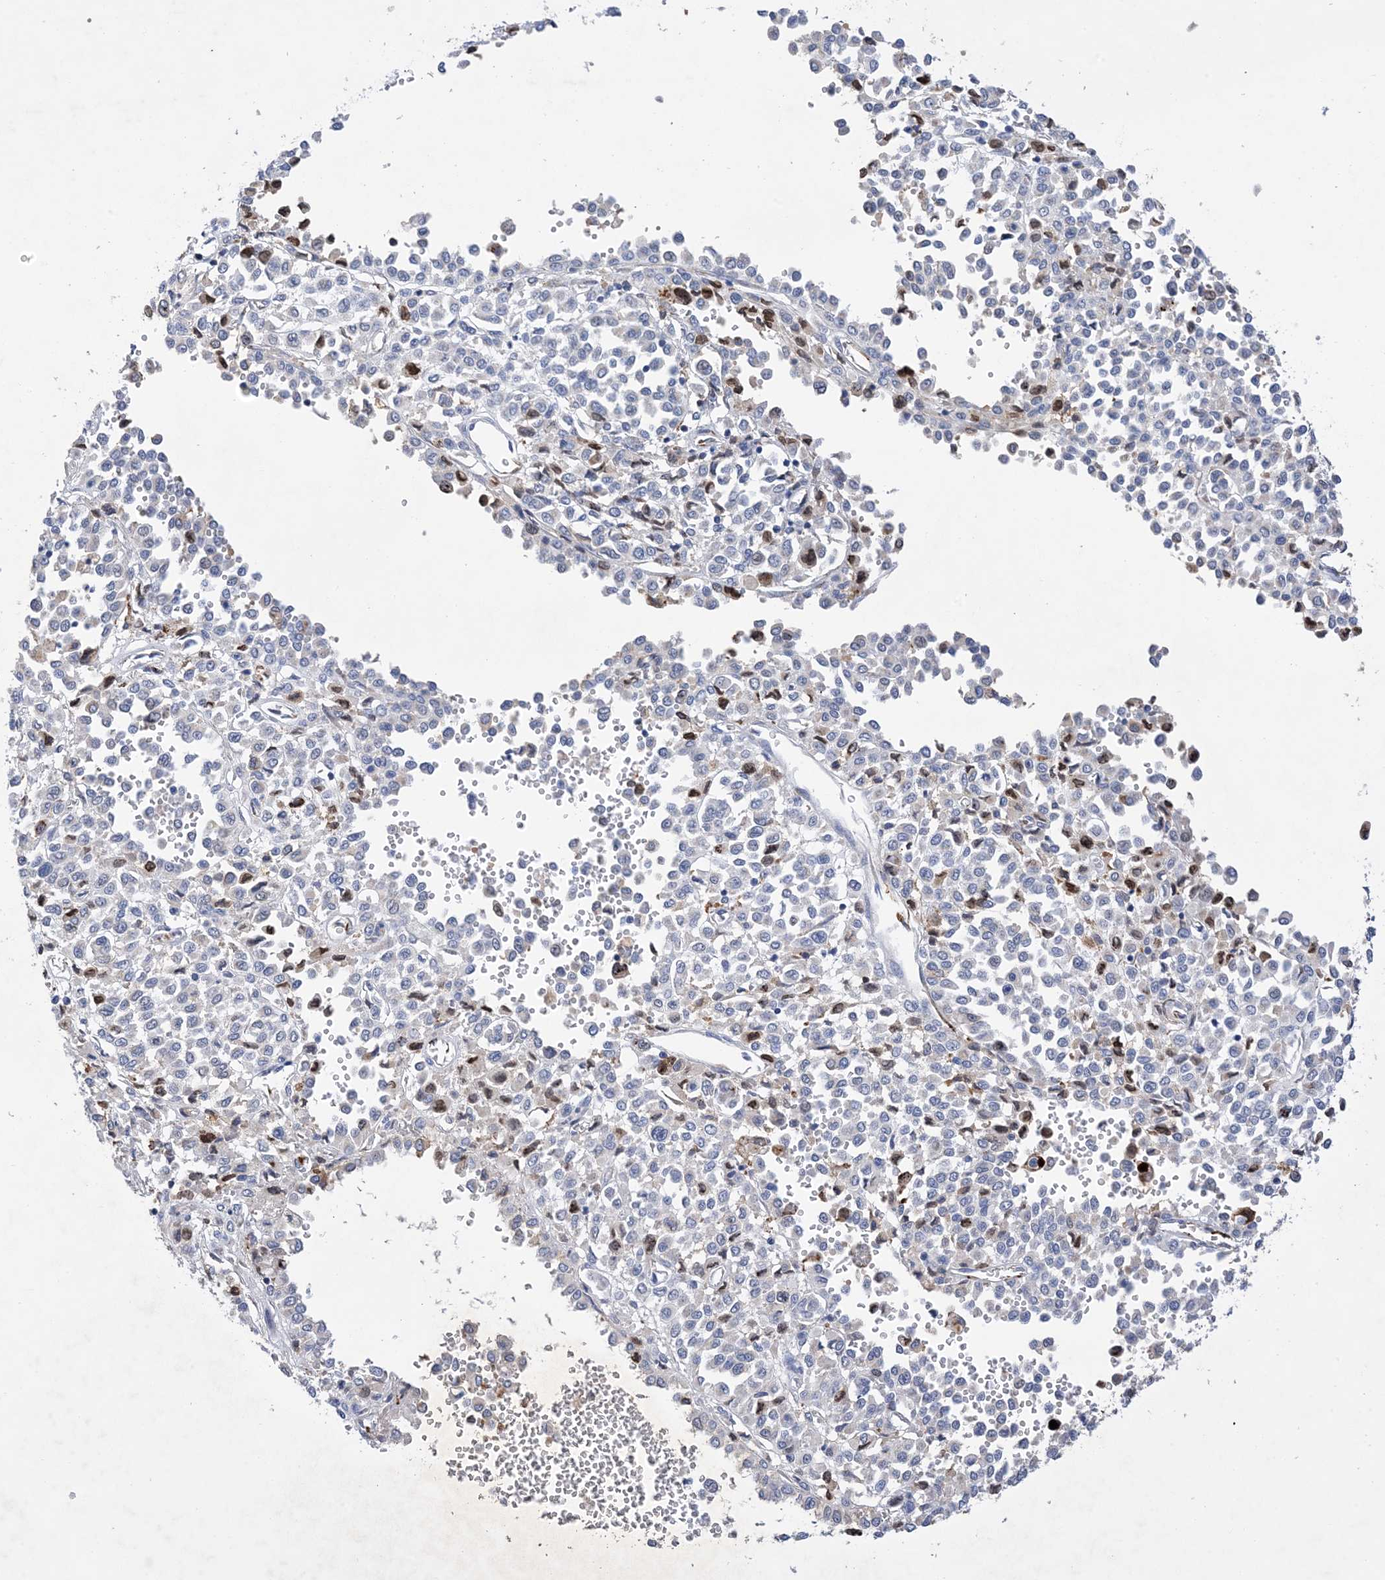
{"staining": {"intensity": "negative", "quantity": "none", "location": "none"}, "tissue": "melanoma", "cell_type": "Tumor cells", "image_type": "cancer", "snomed": [{"axis": "morphology", "description": "Malignant melanoma, Metastatic site"}, {"axis": "topography", "description": "Pancreas"}], "caption": "Micrograph shows no protein expression in tumor cells of malignant melanoma (metastatic site) tissue.", "gene": "PLK4", "patient": {"sex": "female", "age": 30}}